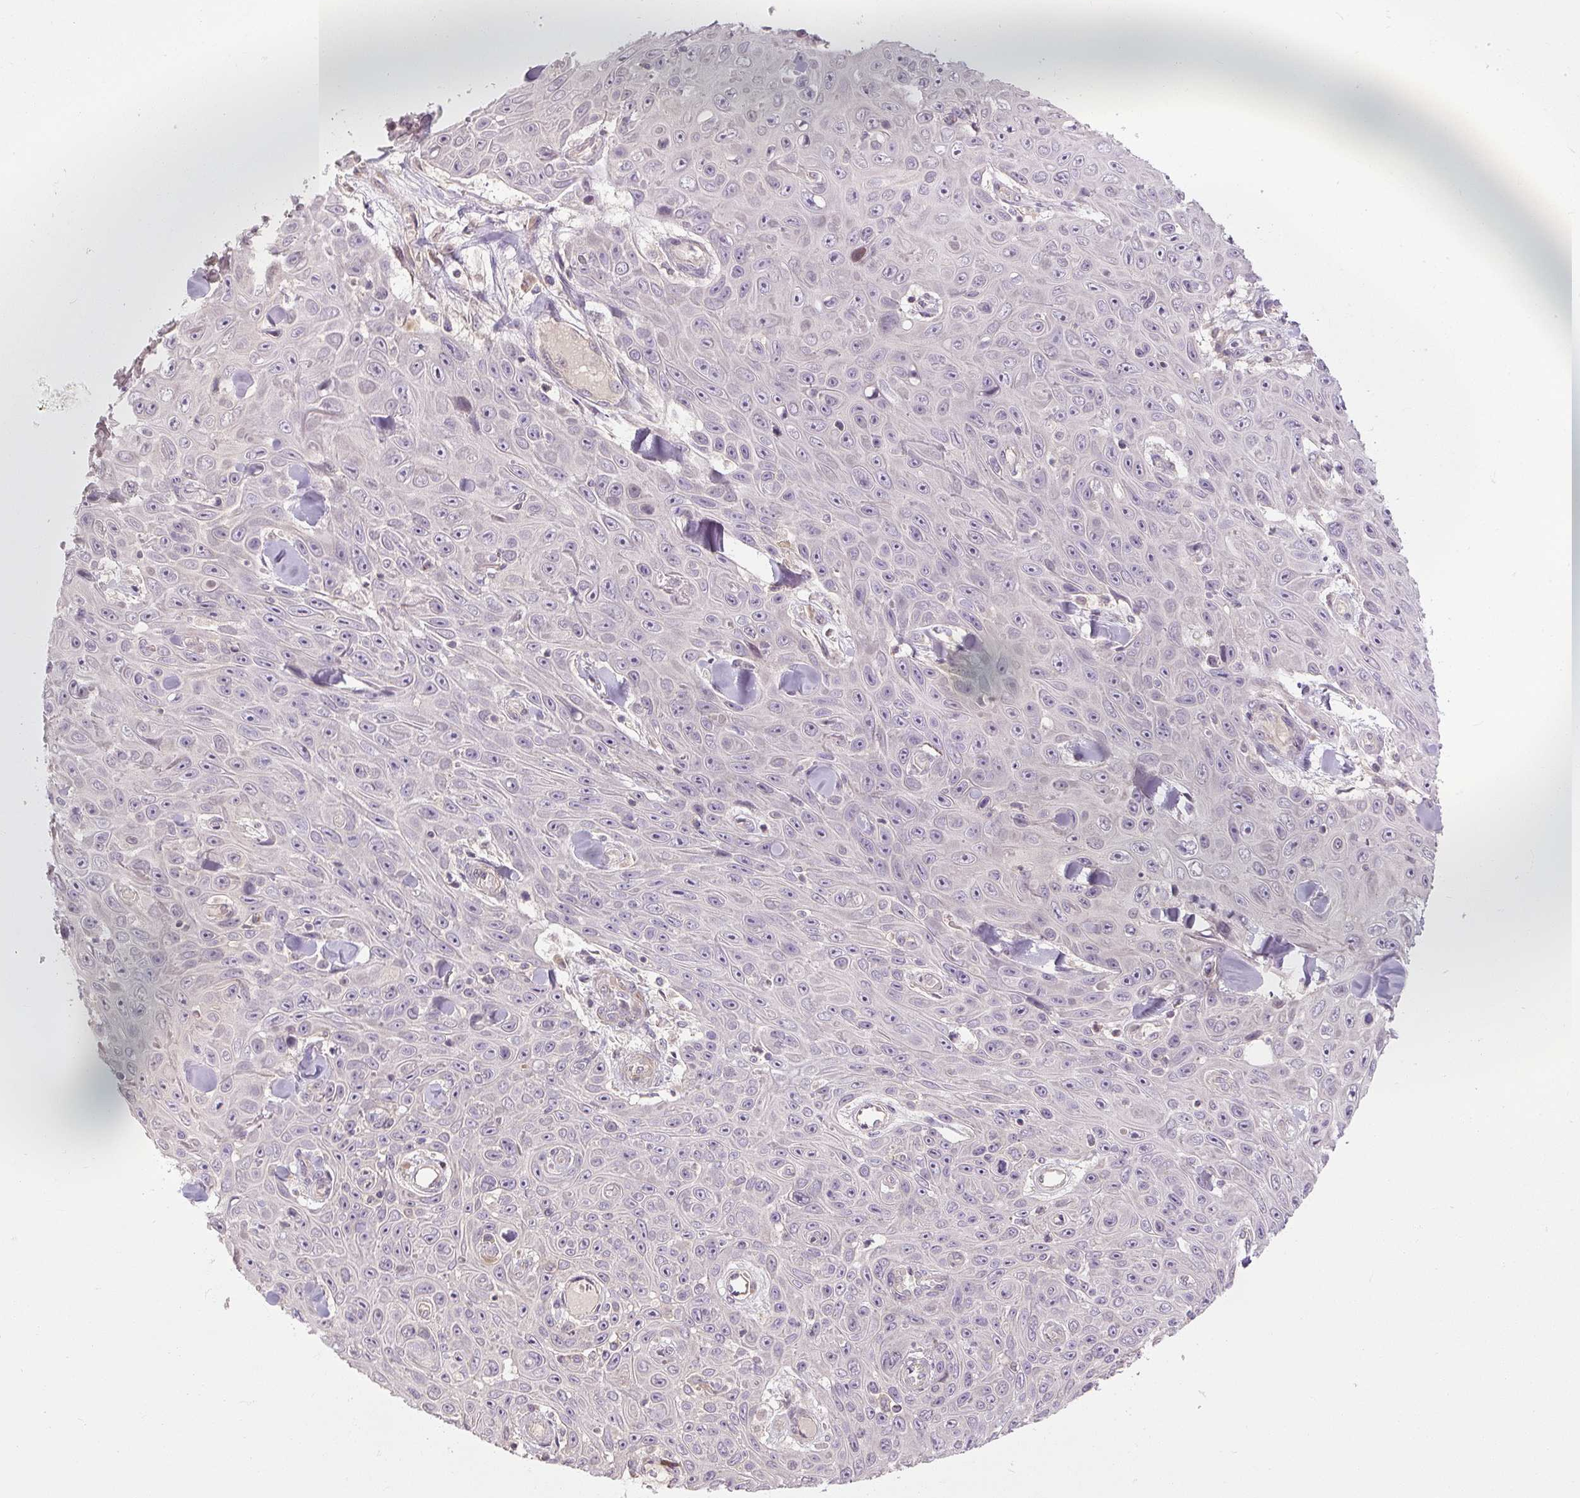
{"staining": {"intensity": "negative", "quantity": "none", "location": "none"}, "tissue": "skin cancer", "cell_type": "Tumor cells", "image_type": "cancer", "snomed": [{"axis": "morphology", "description": "Squamous cell carcinoma, NOS"}, {"axis": "topography", "description": "Skin"}], "caption": "There is no significant positivity in tumor cells of squamous cell carcinoma (skin).", "gene": "RB1CC1", "patient": {"sex": "male", "age": 82}}